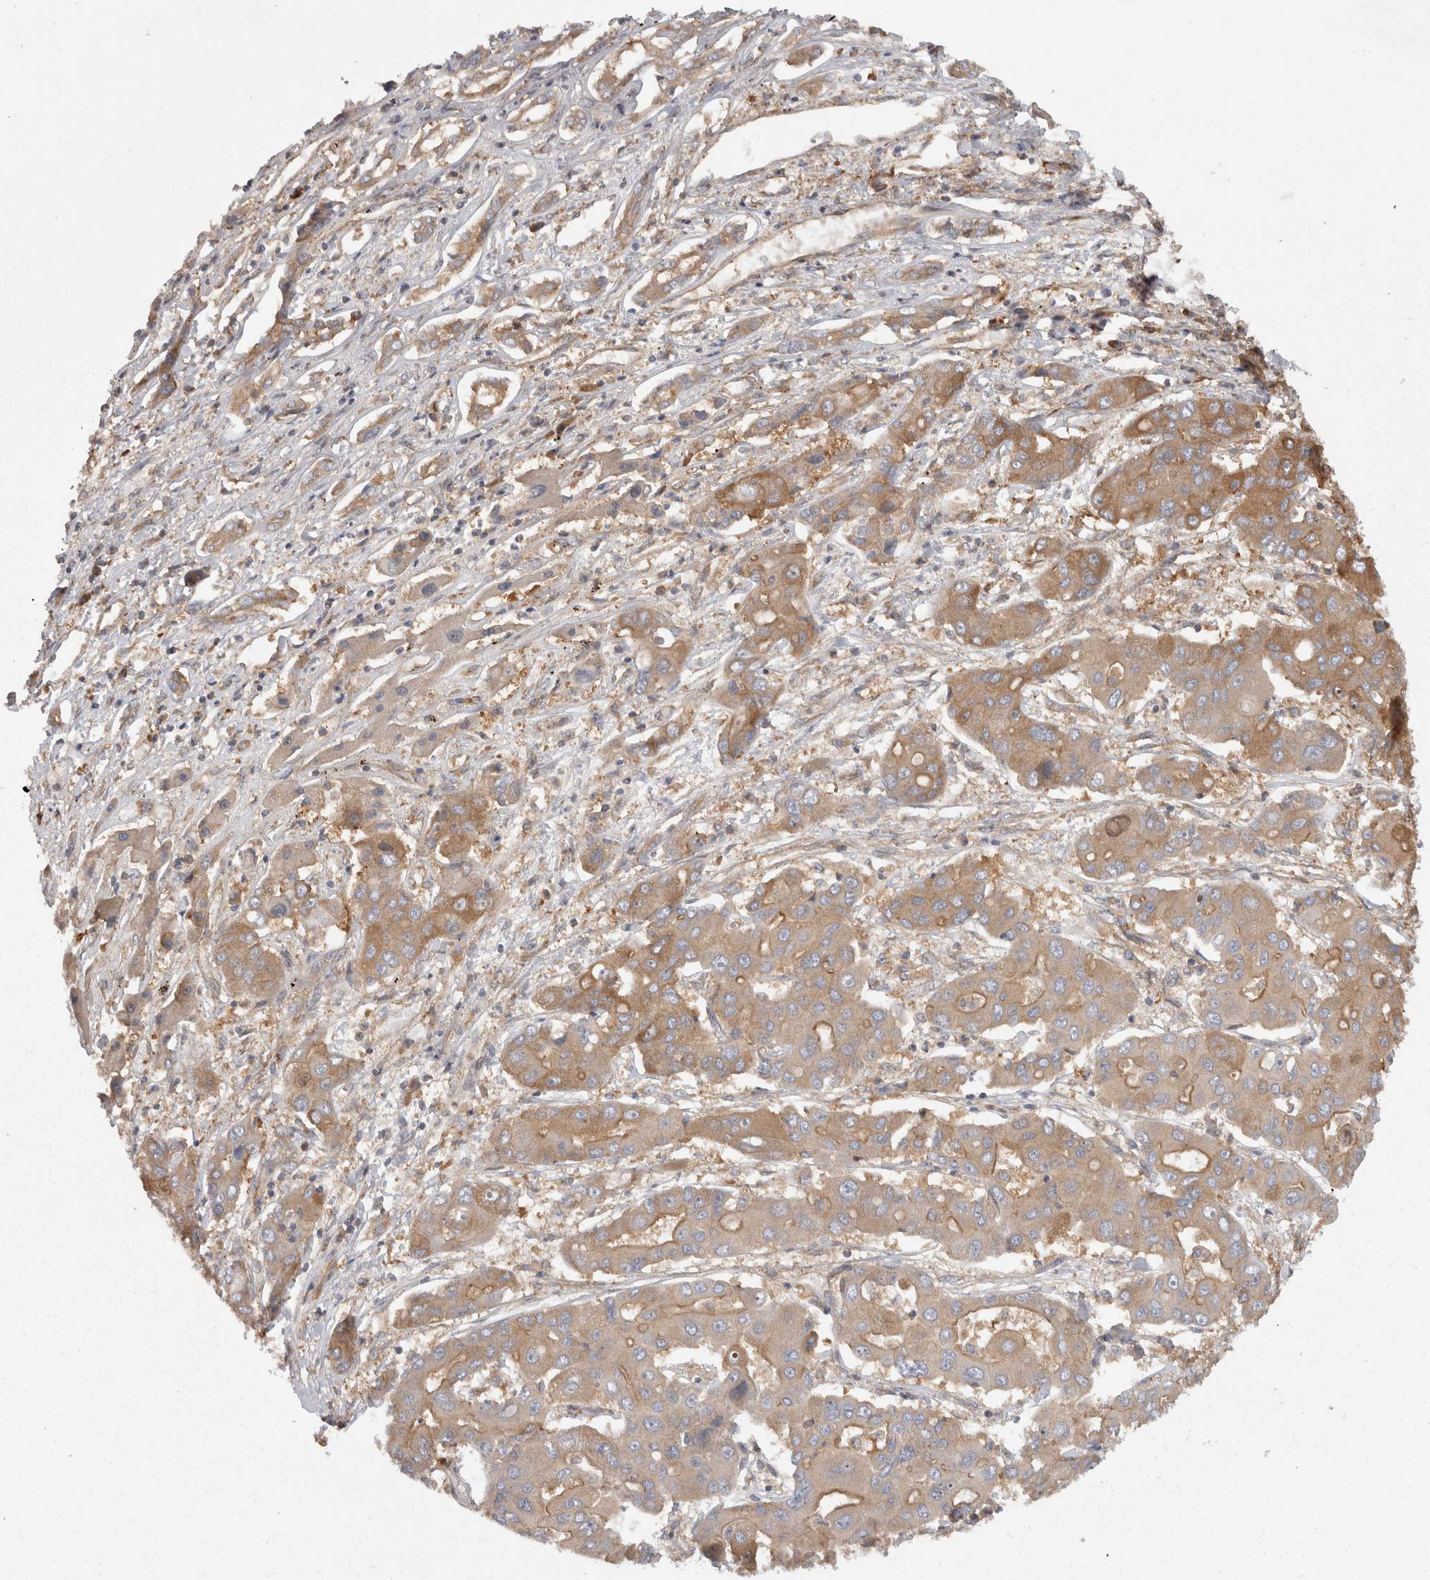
{"staining": {"intensity": "moderate", "quantity": "25%-75%", "location": "cytoplasmic/membranous"}, "tissue": "liver cancer", "cell_type": "Tumor cells", "image_type": "cancer", "snomed": [{"axis": "morphology", "description": "Cholangiocarcinoma"}, {"axis": "topography", "description": "Liver"}], "caption": "Human liver cancer stained with a protein marker reveals moderate staining in tumor cells.", "gene": "SMCR8", "patient": {"sex": "male", "age": 67}}